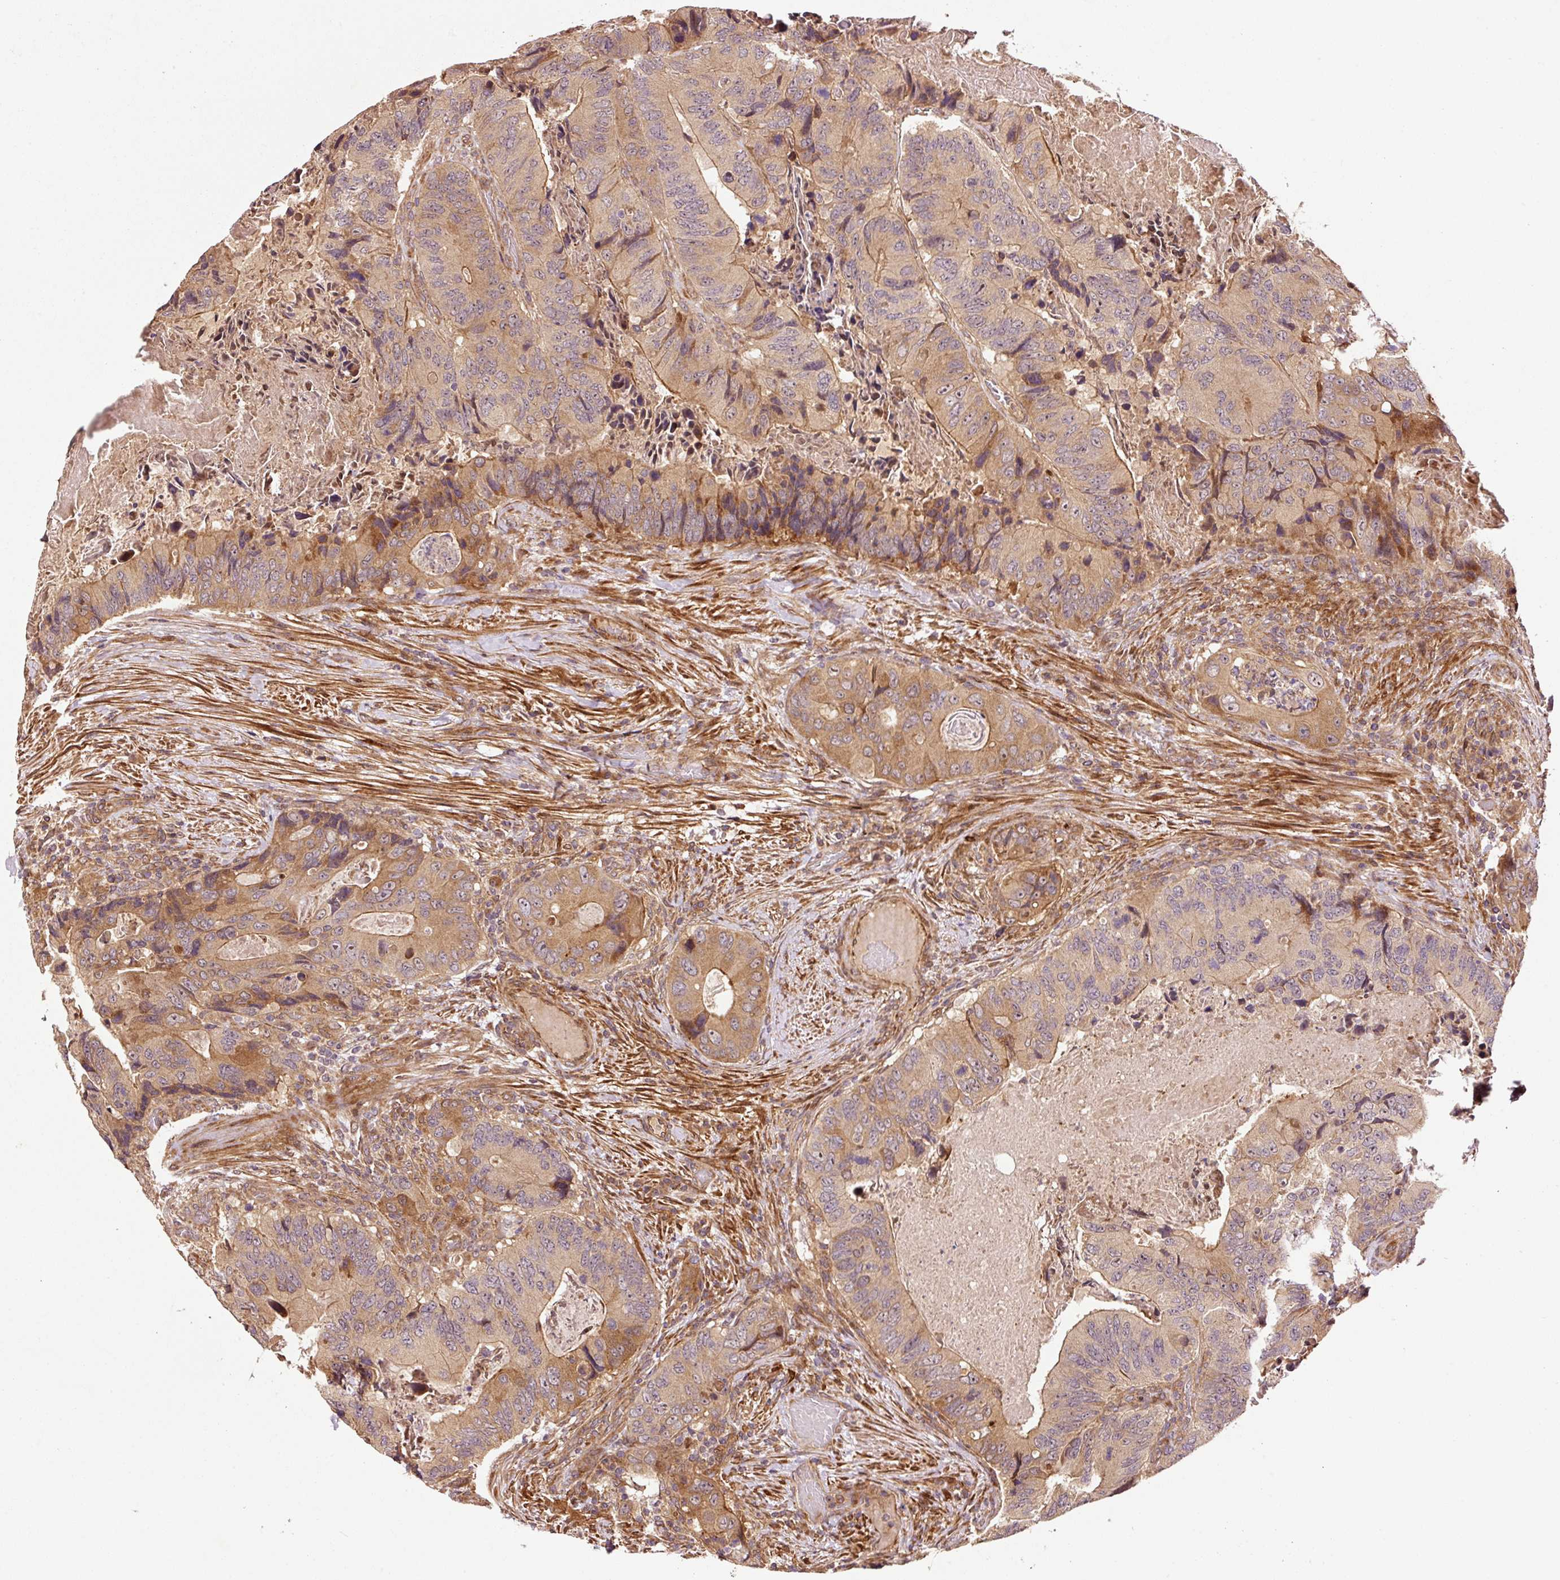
{"staining": {"intensity": "moderate", "quantity": ">75%", "location": "cytoplasmic/membranous"}, "tissue": "colorectal cancer", "cell_type": "Tumor cells", "image_type": "cancer", "snomed": [{"axis": "morphology", "description": "Adenocarcinoma, NOS"}, {"axis": "topography", "description": "Colon"}], "caption": "DAB (3,3'-diaminobenzidine) immunohistochemical staining of human adenocarcinoma (colorectal) reveals moderate cytoplasmic/membranous protein positivity in approximately >75% of tumor cells. The staining is performed using DAB (3,3'-diaminobenzidine) brown chromogen to label protein expression. The nuclei are counter-stained blue using hematoxylin.", "gene": "OXER1", "patient": {"sex": "male", "age": 84}}